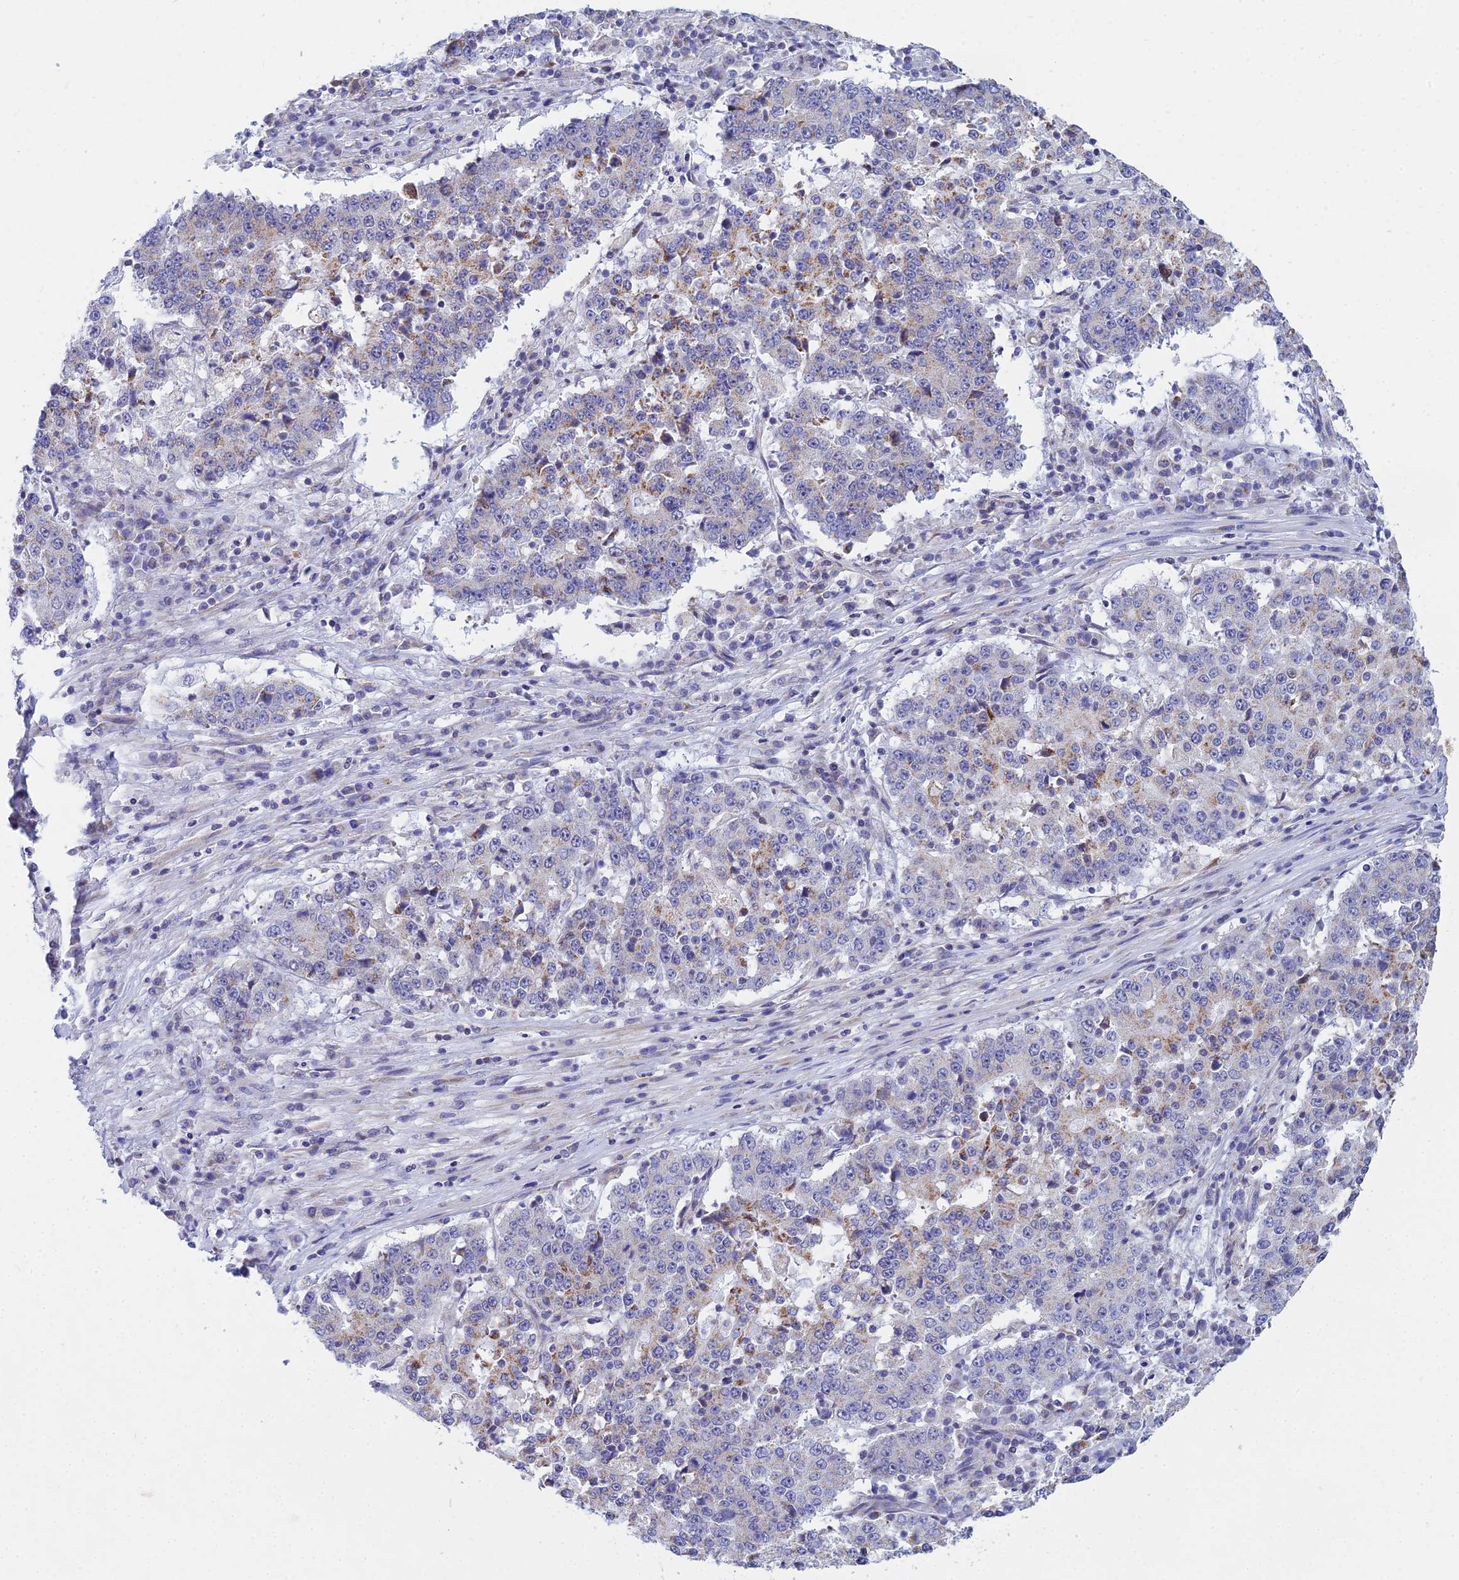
{"staining": {"intensity": "weak", "quantity": "<25%", "location": "cytoplasmic/membranous"}, "tissue": "stomach cancer", "cell_type": "Tumor cells", "image_type": "cancer", "snomed": [{"axis": "morphology", "description": "Adenocarcinoma, NOS"}, {"axis": "topography", "description": "Stomach"}], "caption": "The image exhibits no staining of tumor cells in stomach cancer (adenocarcinoma).", "gene": "PRR13", "patient": {"sex": "male", "age": 59}}